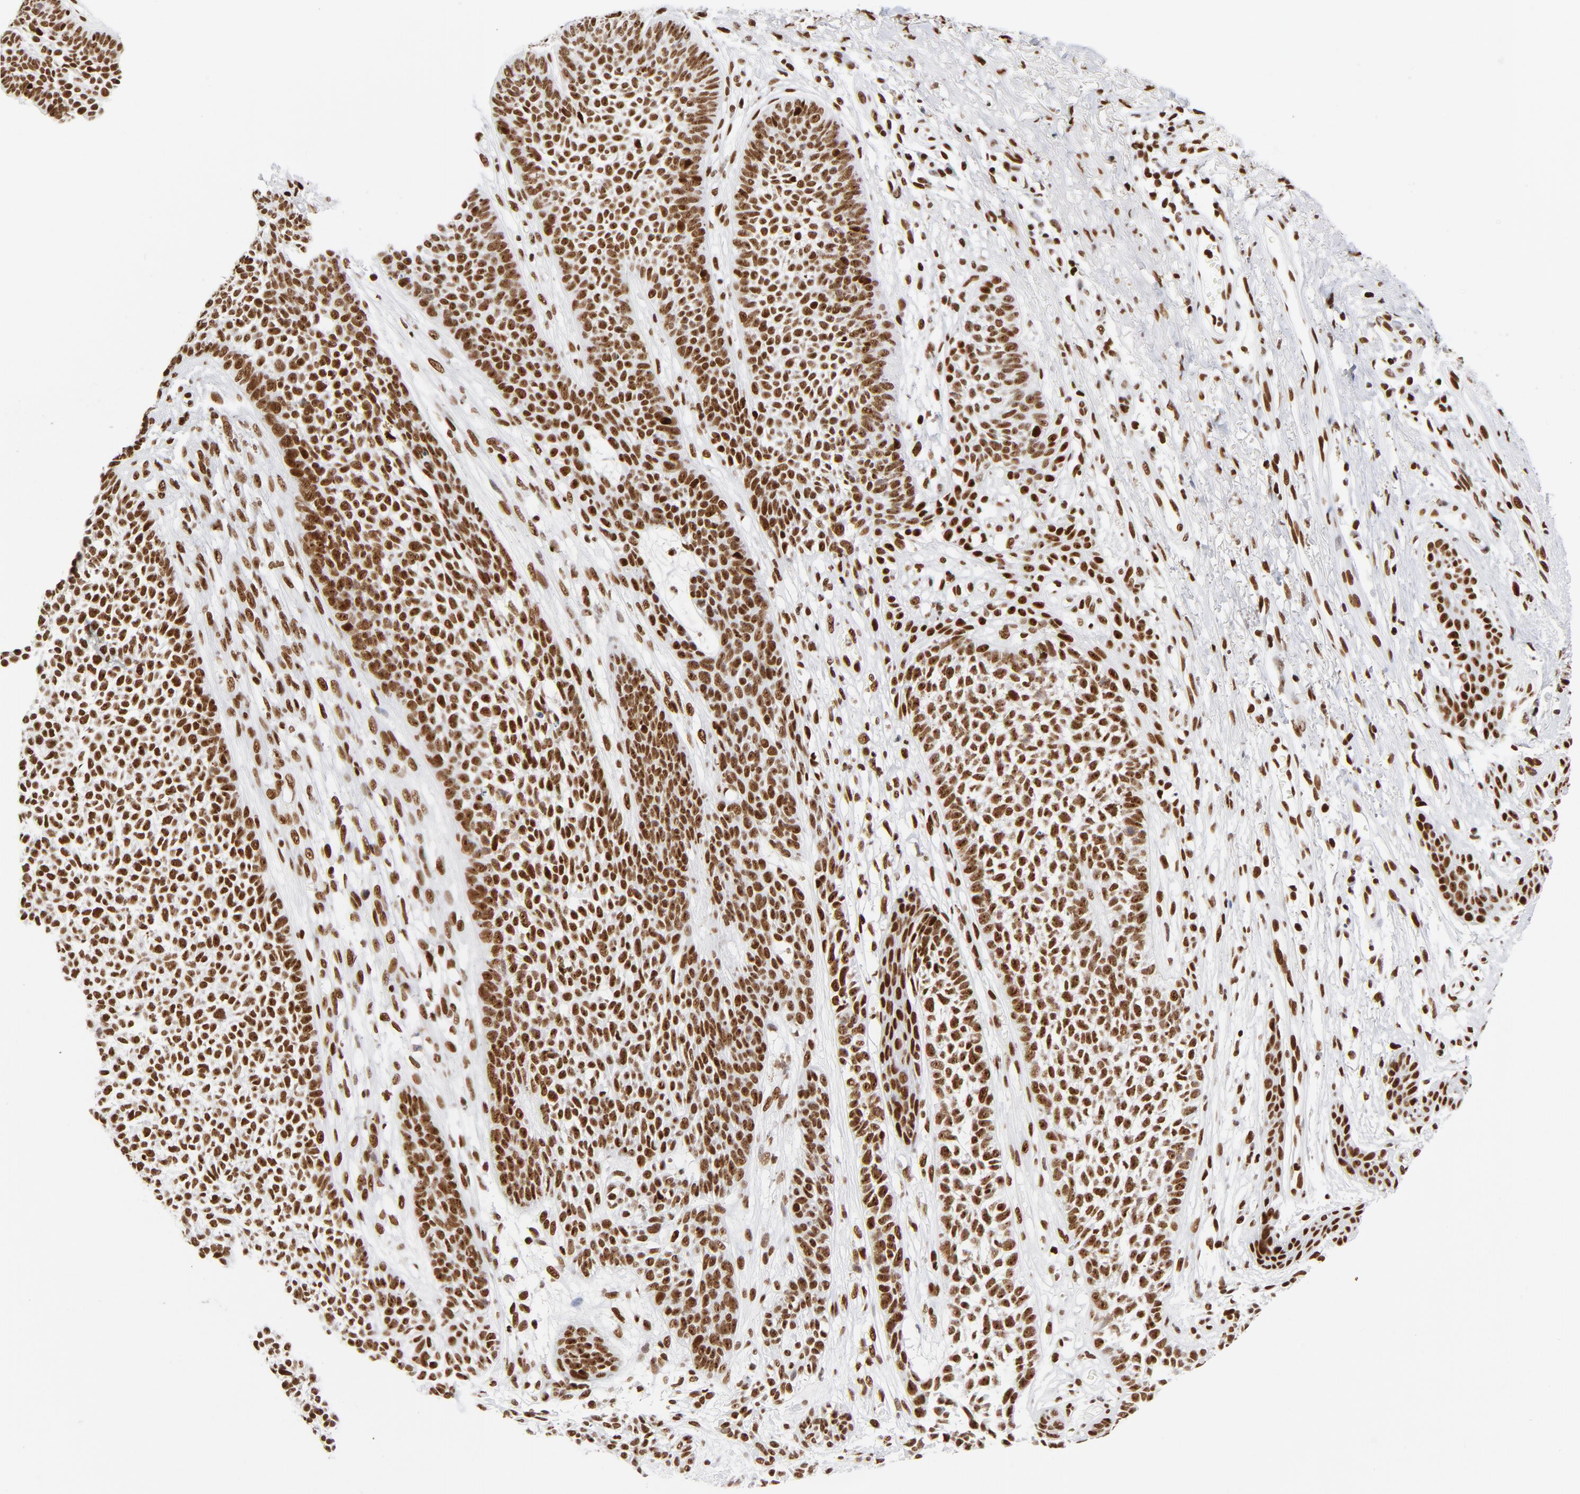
{"staining": {"intensity": "strong", "quantity": ">75%", "location": "nuclear"}, "tissue": "skin cancer", "cell_type": "Tumor cells", "image_type": "cancer", "snomed": [{"axis": "morphology", "description": "Basal cell carcinoma"}, {"axis": "topography", "description": "Skin"}], "caption": "Immunohistochemical staining of human skin basal cell carcinoma demonstrates high levels of strong nuclear protein staining in about >75% of tumor cells.", "gene": "XRCC5", "patient": {"sex": "female", "age": 84}}